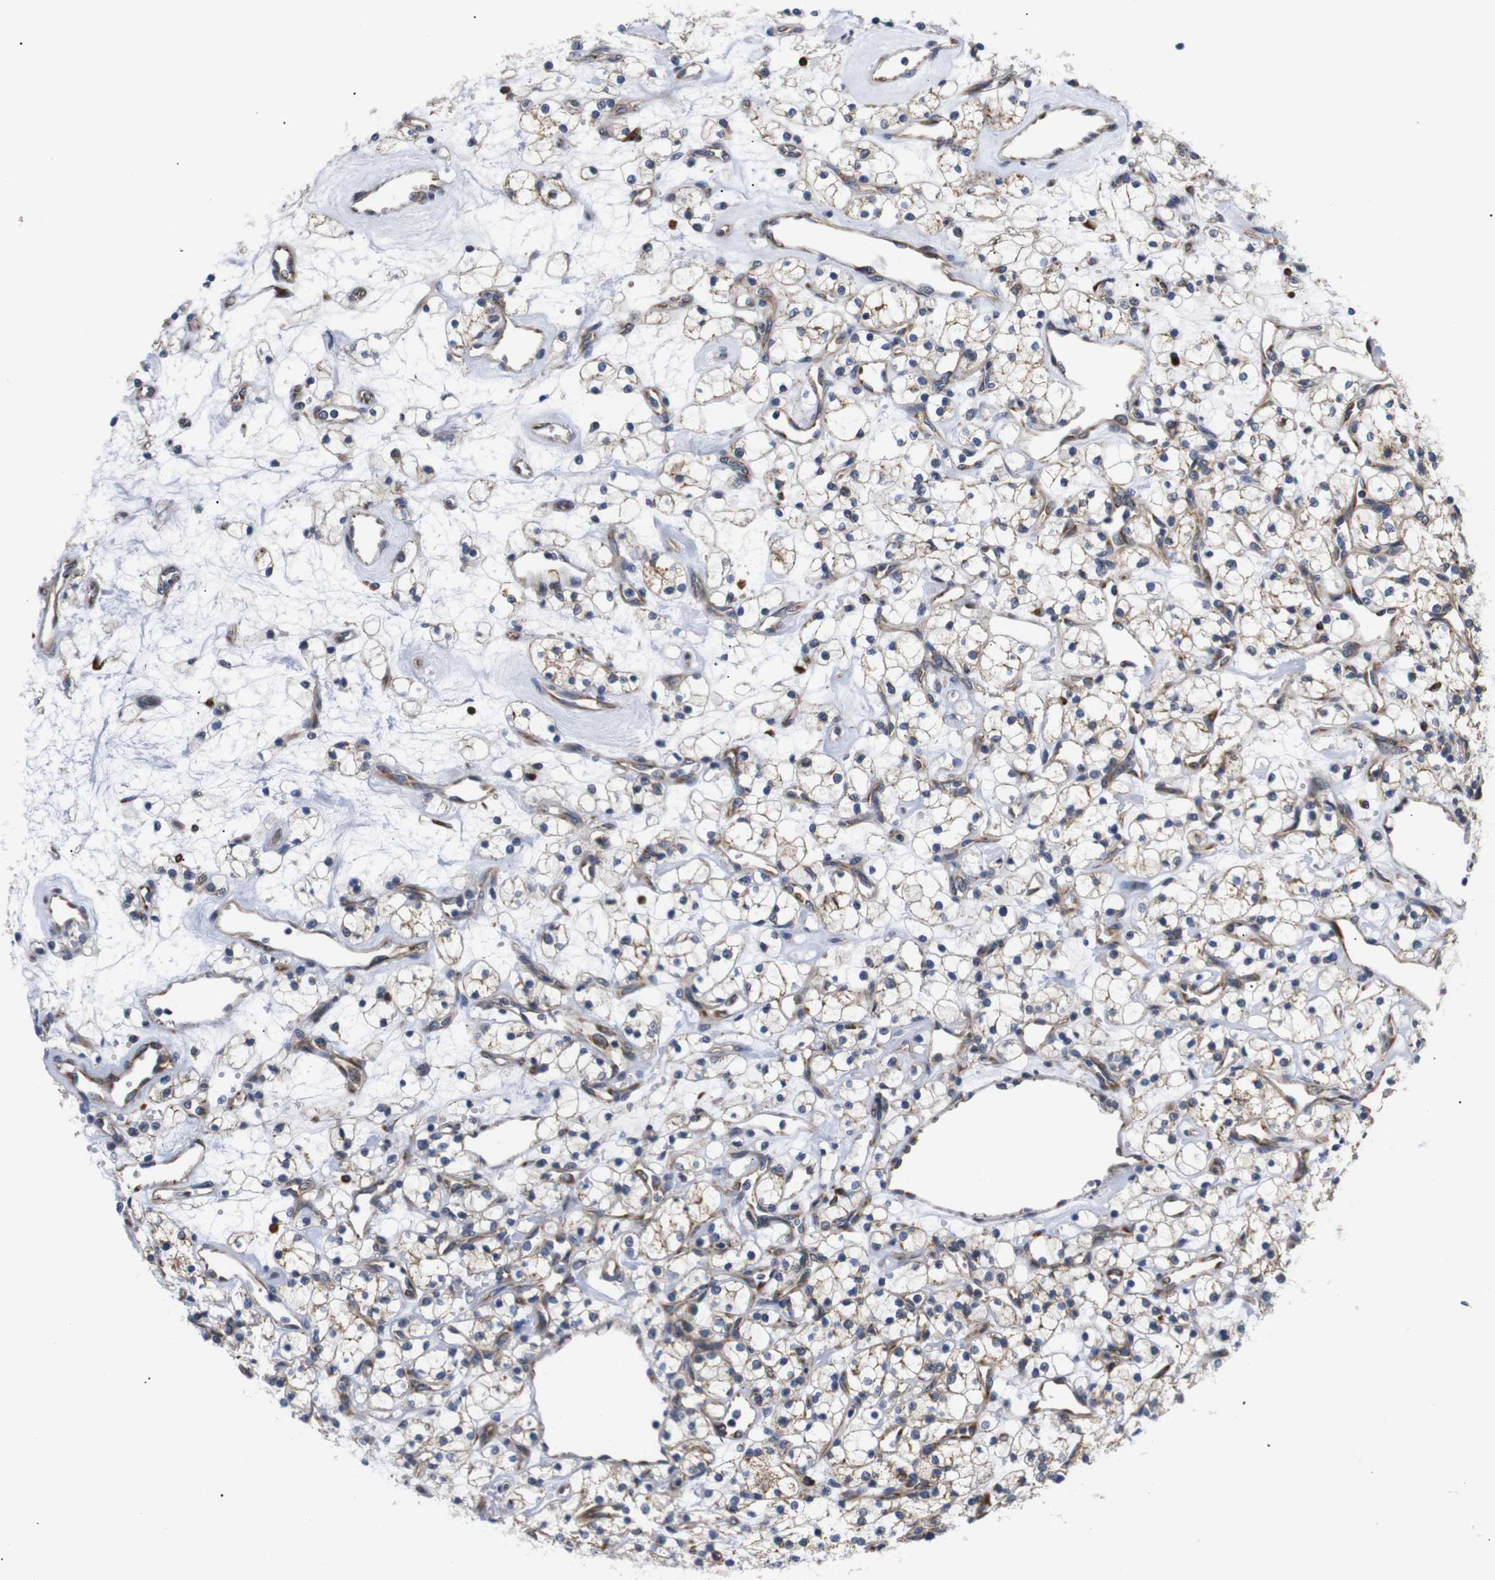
{"staining": {"intensity": "moderate", "quantity": "25%-75%", "location": "cytoplasmic/membranous"}, "tissue": "renal cancer", "cell_type": "Tumor cells", "image_type": "cancer", "snomed": [{"axis": "morphology", "description": "Adenocarcinoma, NOS"}, {"axis": "topography", "description": "Kidney"}], "caption": "This micrograph exhibits renal cancer (adenocarcinoma) stained with IHC to label a protein in brown. The cytoplasmic/membranous of tumor cells show moderate positivity for the protein. Nuclei are counter-stained blue.", "gene": "KANK4", "patient": {"sex": "female", "age": 60}}